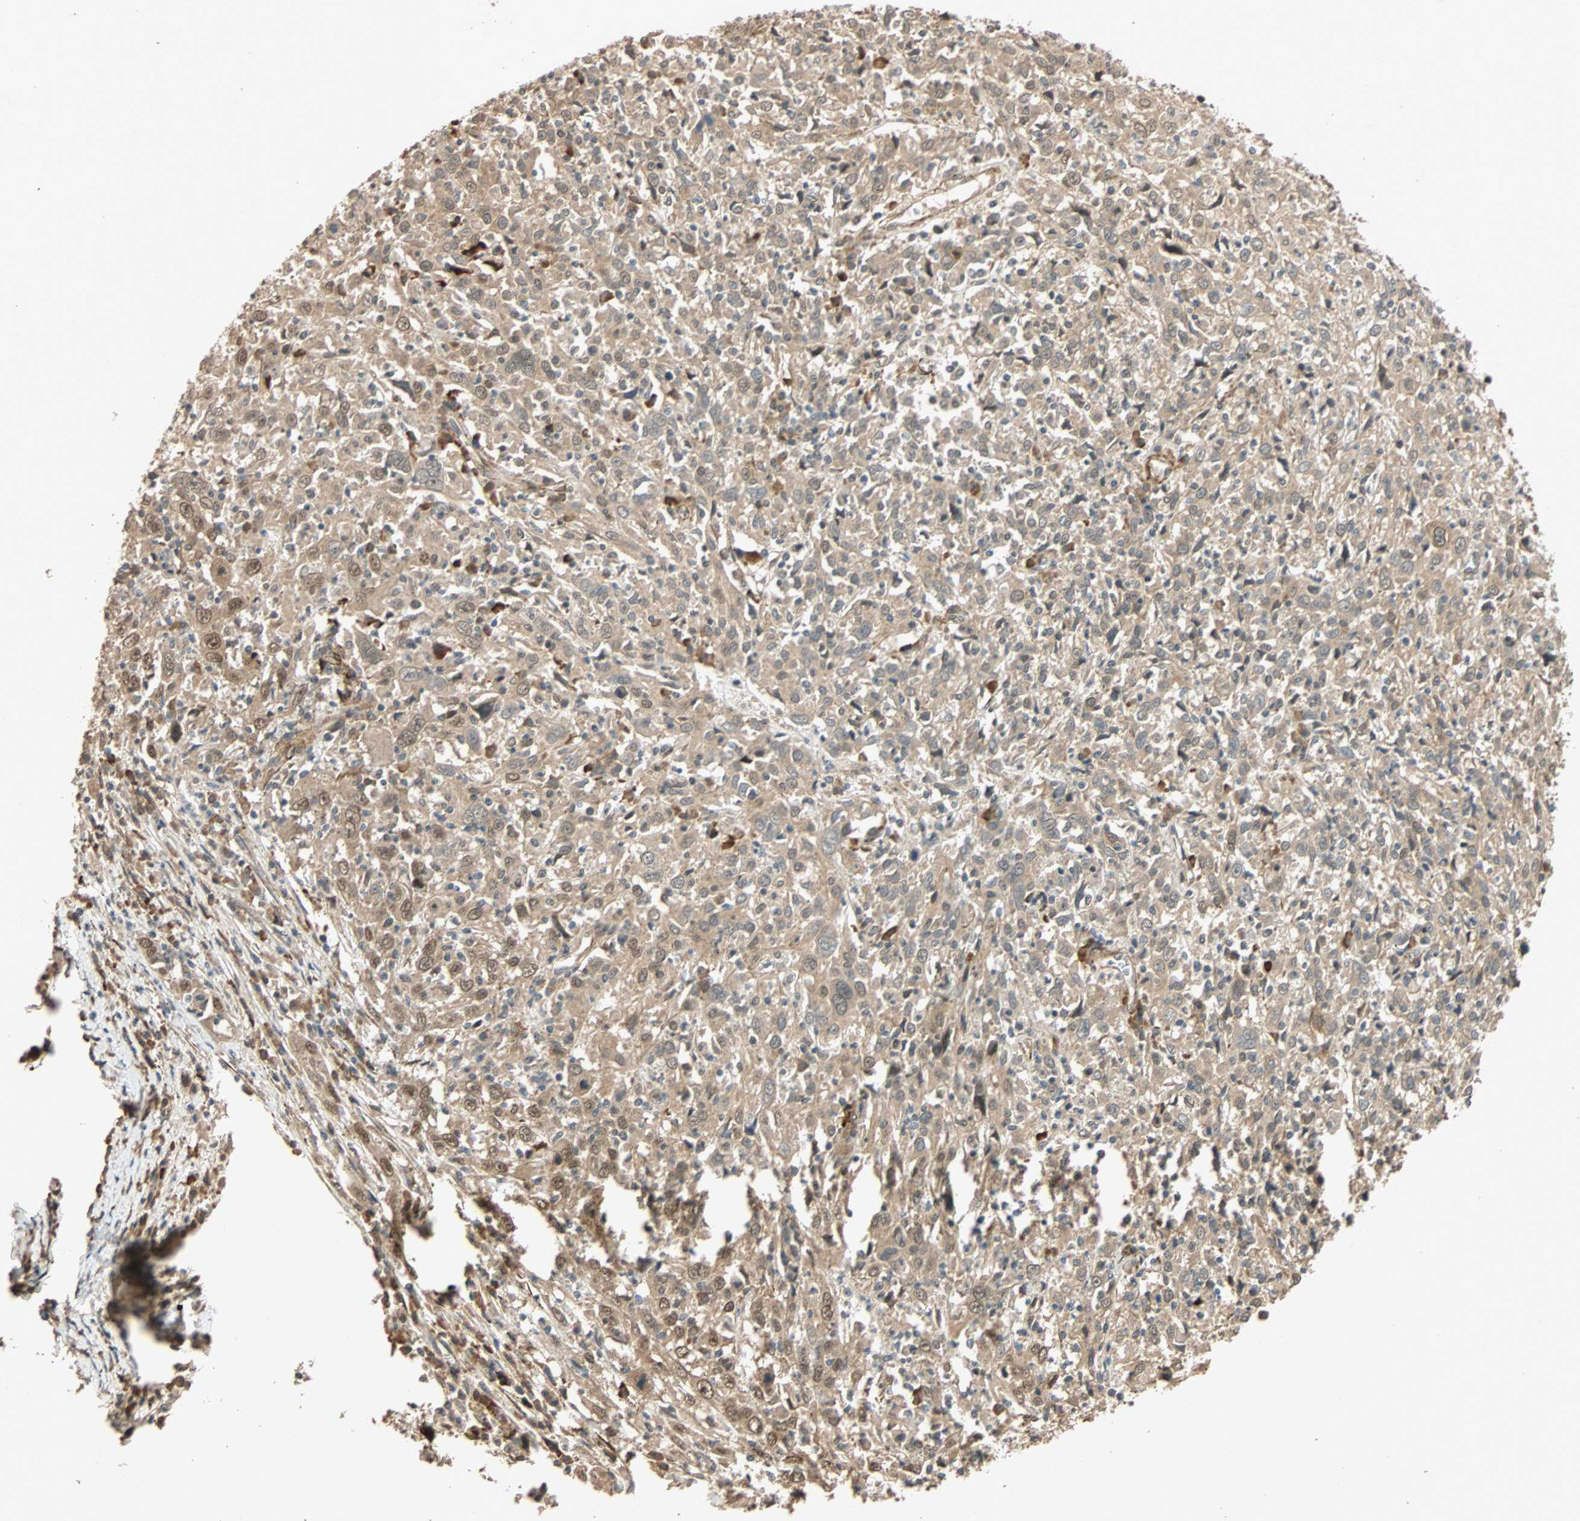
{"staining": {"intensity": "weak", "quantity": ">75%", "location": "cytoplasmic/membranous"}, "tissue": "cervical cancer", "cell_type": "Tumor cells", "image_type": "cancer", "snomed": [{"axis": "morphology", "description": "Squamous cell carcinoma, NOS"}, {"axis": "topography", "description": "Cervix"}], "caption": "Weak cytoplasmic/membranous staining is present in approximately >75% of tumor cells in cervical squamous cell carcinoma. The staining was performed using DAB to visualize the protein expression in brown, while the nuclei were stained in blue with hematoxylin (Magnification: 20x).", "gene": "QSER1", "patient": {"sex": "female", "age": 46}}